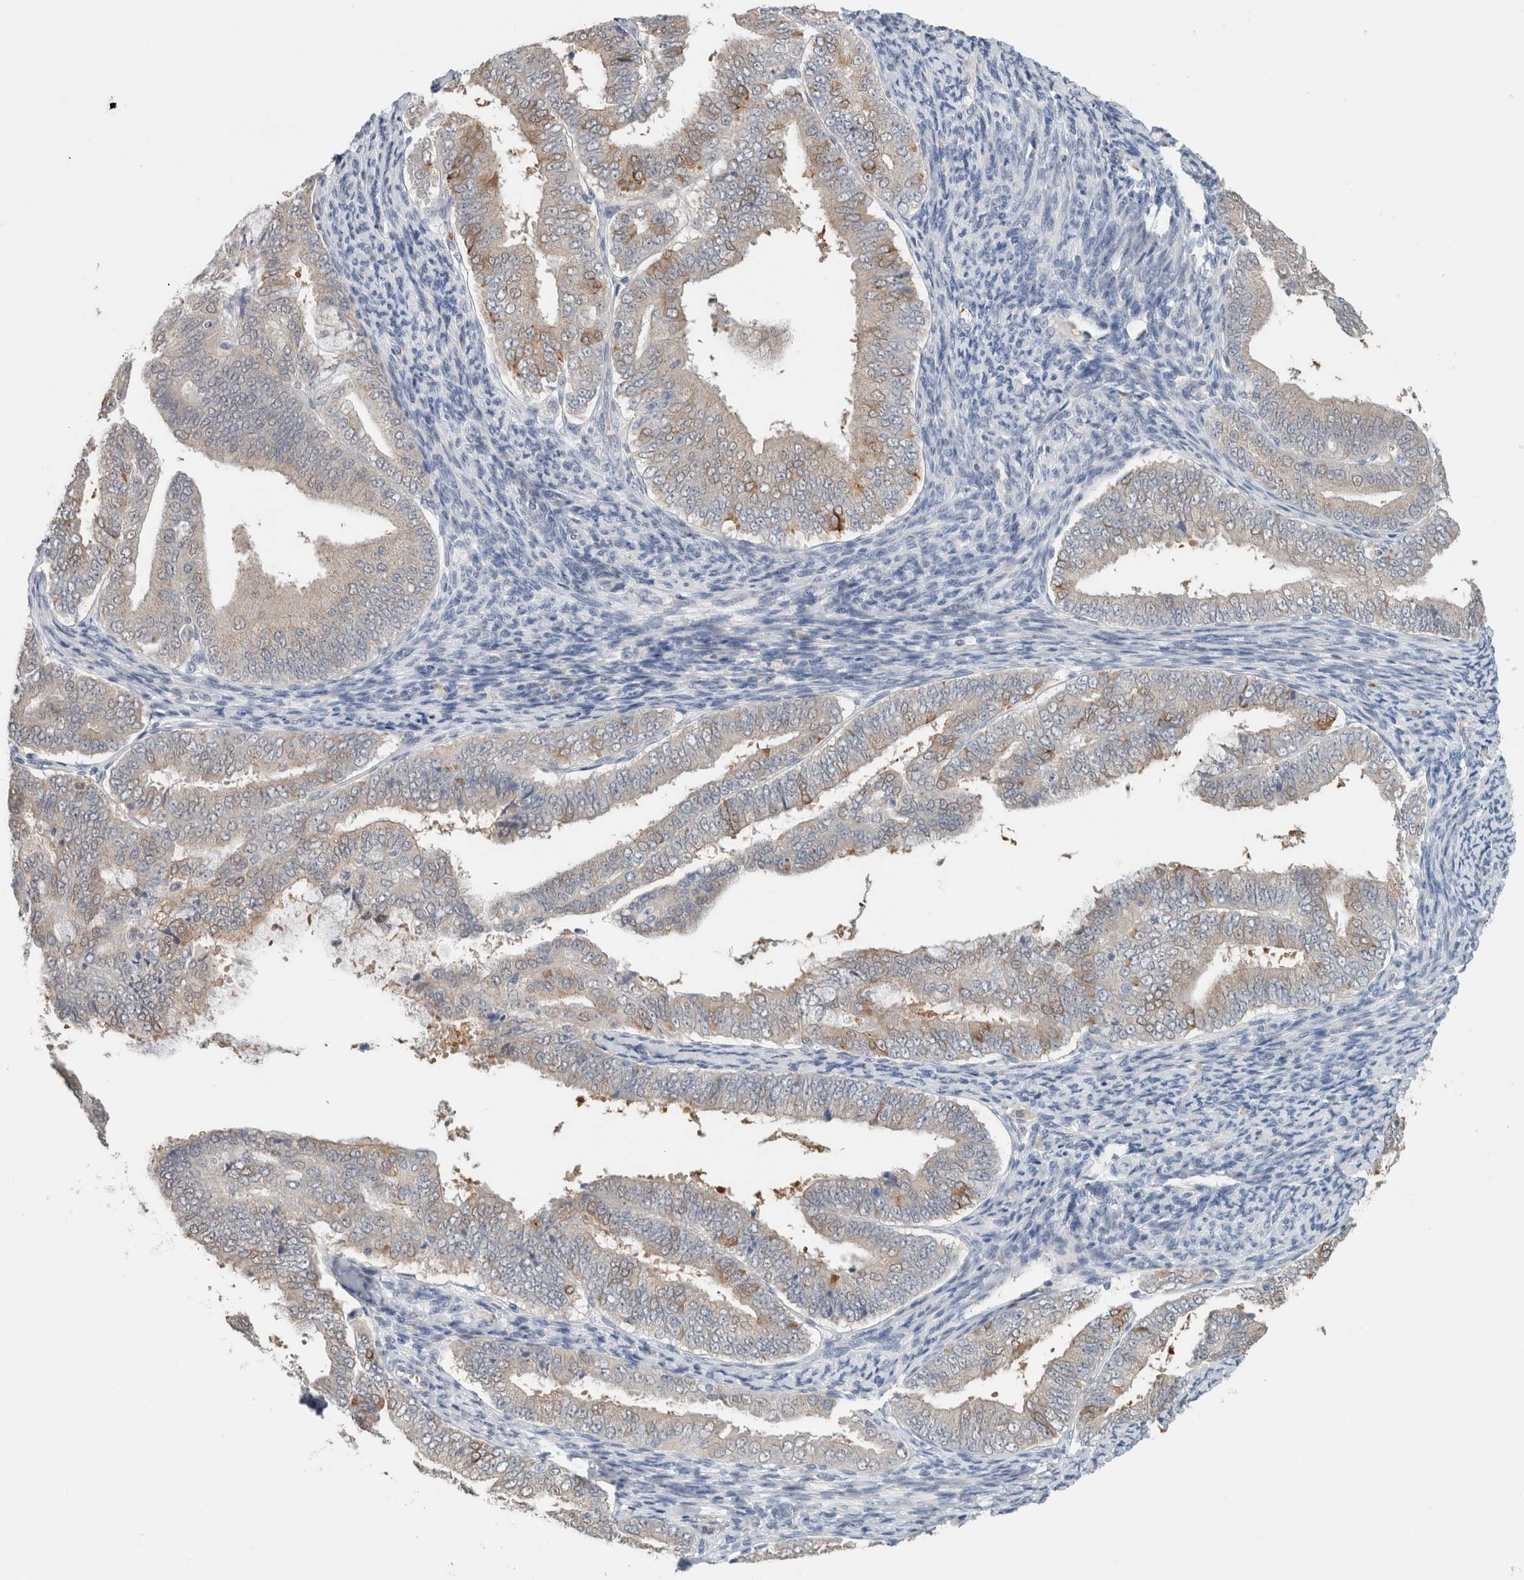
{"staining": {"intensity": "moderate", "quantity": "<25%", "location": "cytoplasmic/membranous"}, "tissue": "endometrial cancer", "cell_type": "Tumor cells", "image_type": "cancer", "snomed": [{"axis": "morphology", "description": "Adenocarcinoma, NOS"}, {"axis": "topography", "description": "Endometrium"}], "caption": "Brown immunohistochemical staining in endometrial cancer exhibits moderate cytoplasmic/membranous positivity in about <25% of tumor cells.", "gene": "CRAT", "patient": {"sex": "female", "age": 63}}